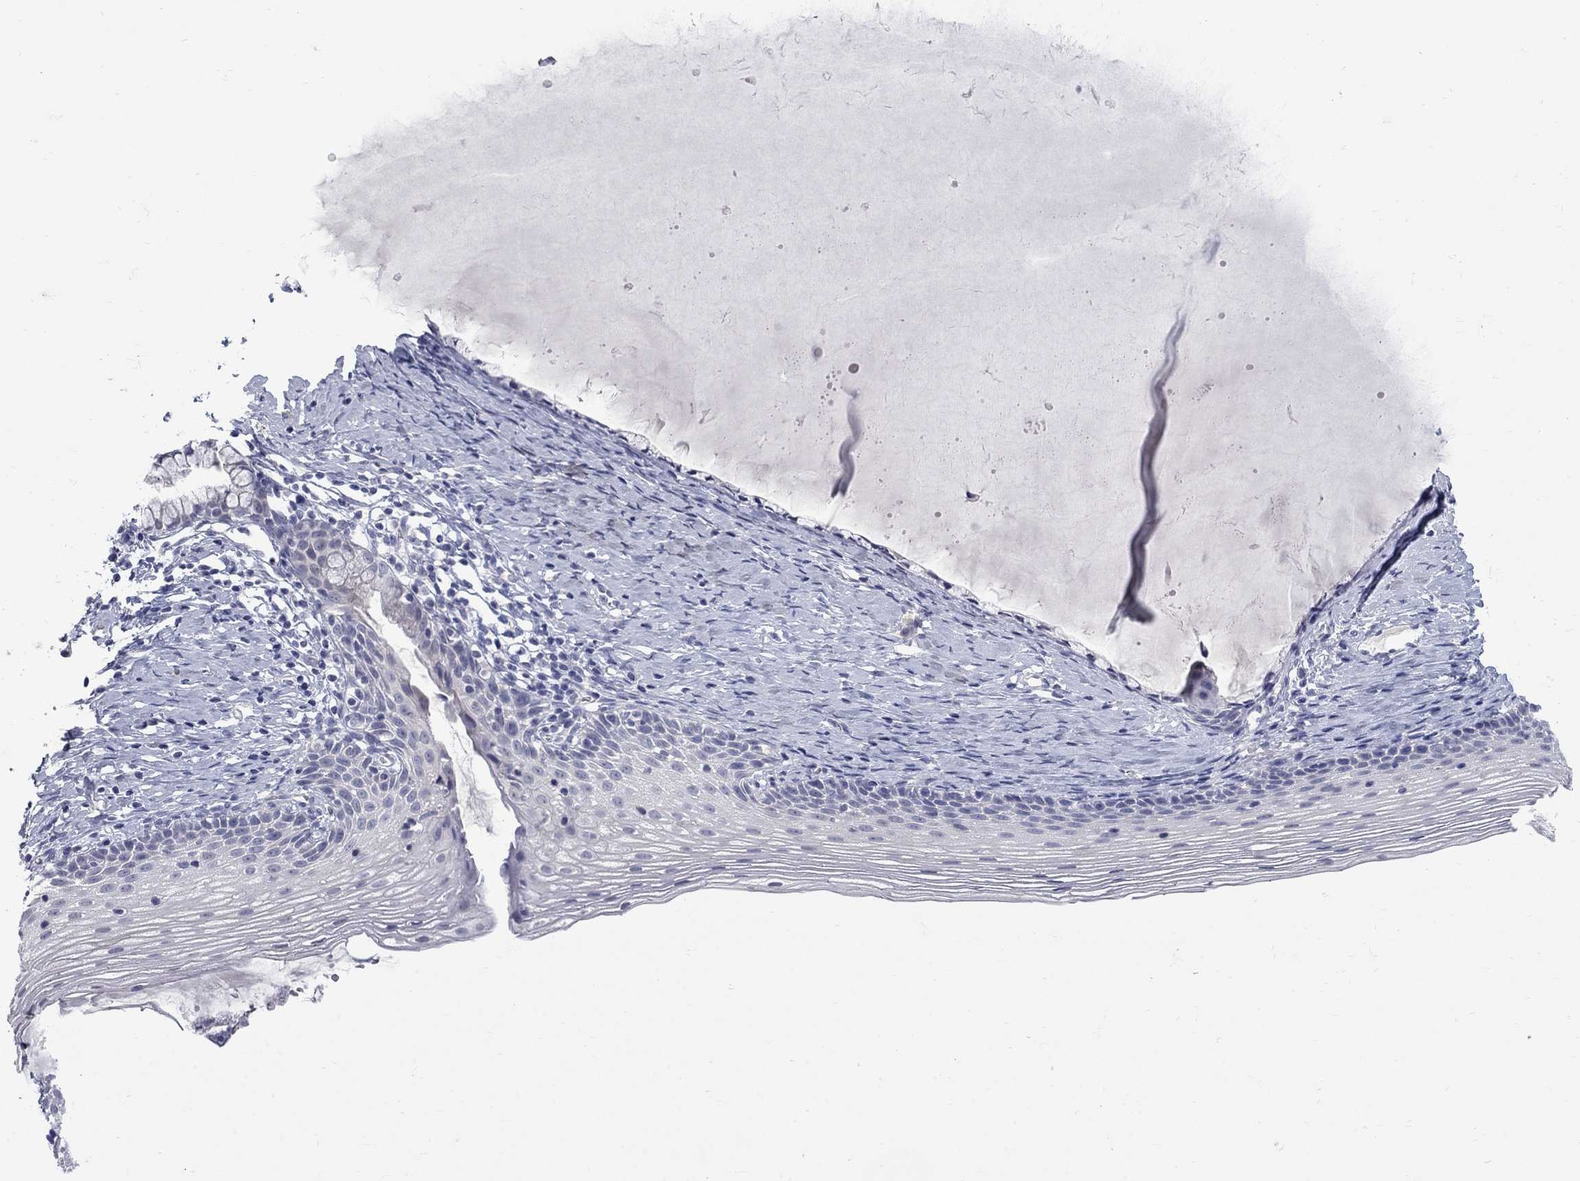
{"staining": {"intensity": "negative", "quantity": "none", "location": "none"}, "tissue": "cervix", "cell_type": "Glandular cells", "image_type": "normal", "snomed": [{"axis": "morphology", "description": "Normal tissue, NOS"}, {"axis": "topography", "description": "Cervix"}], "caption": "Immunohistochemistry image of normal cervix: cervix stained with DAB (3,3'-diaminobenzidine) shows no significant protein staining in glandular cells. (Stains: DAB immunohistochemistry (IHC) with hematoxylin counter stain, Microscopy: brightfield microscopy at high magnification).", "gene": "CTNND2", "patient": {"sex": "female", "age": 39}}